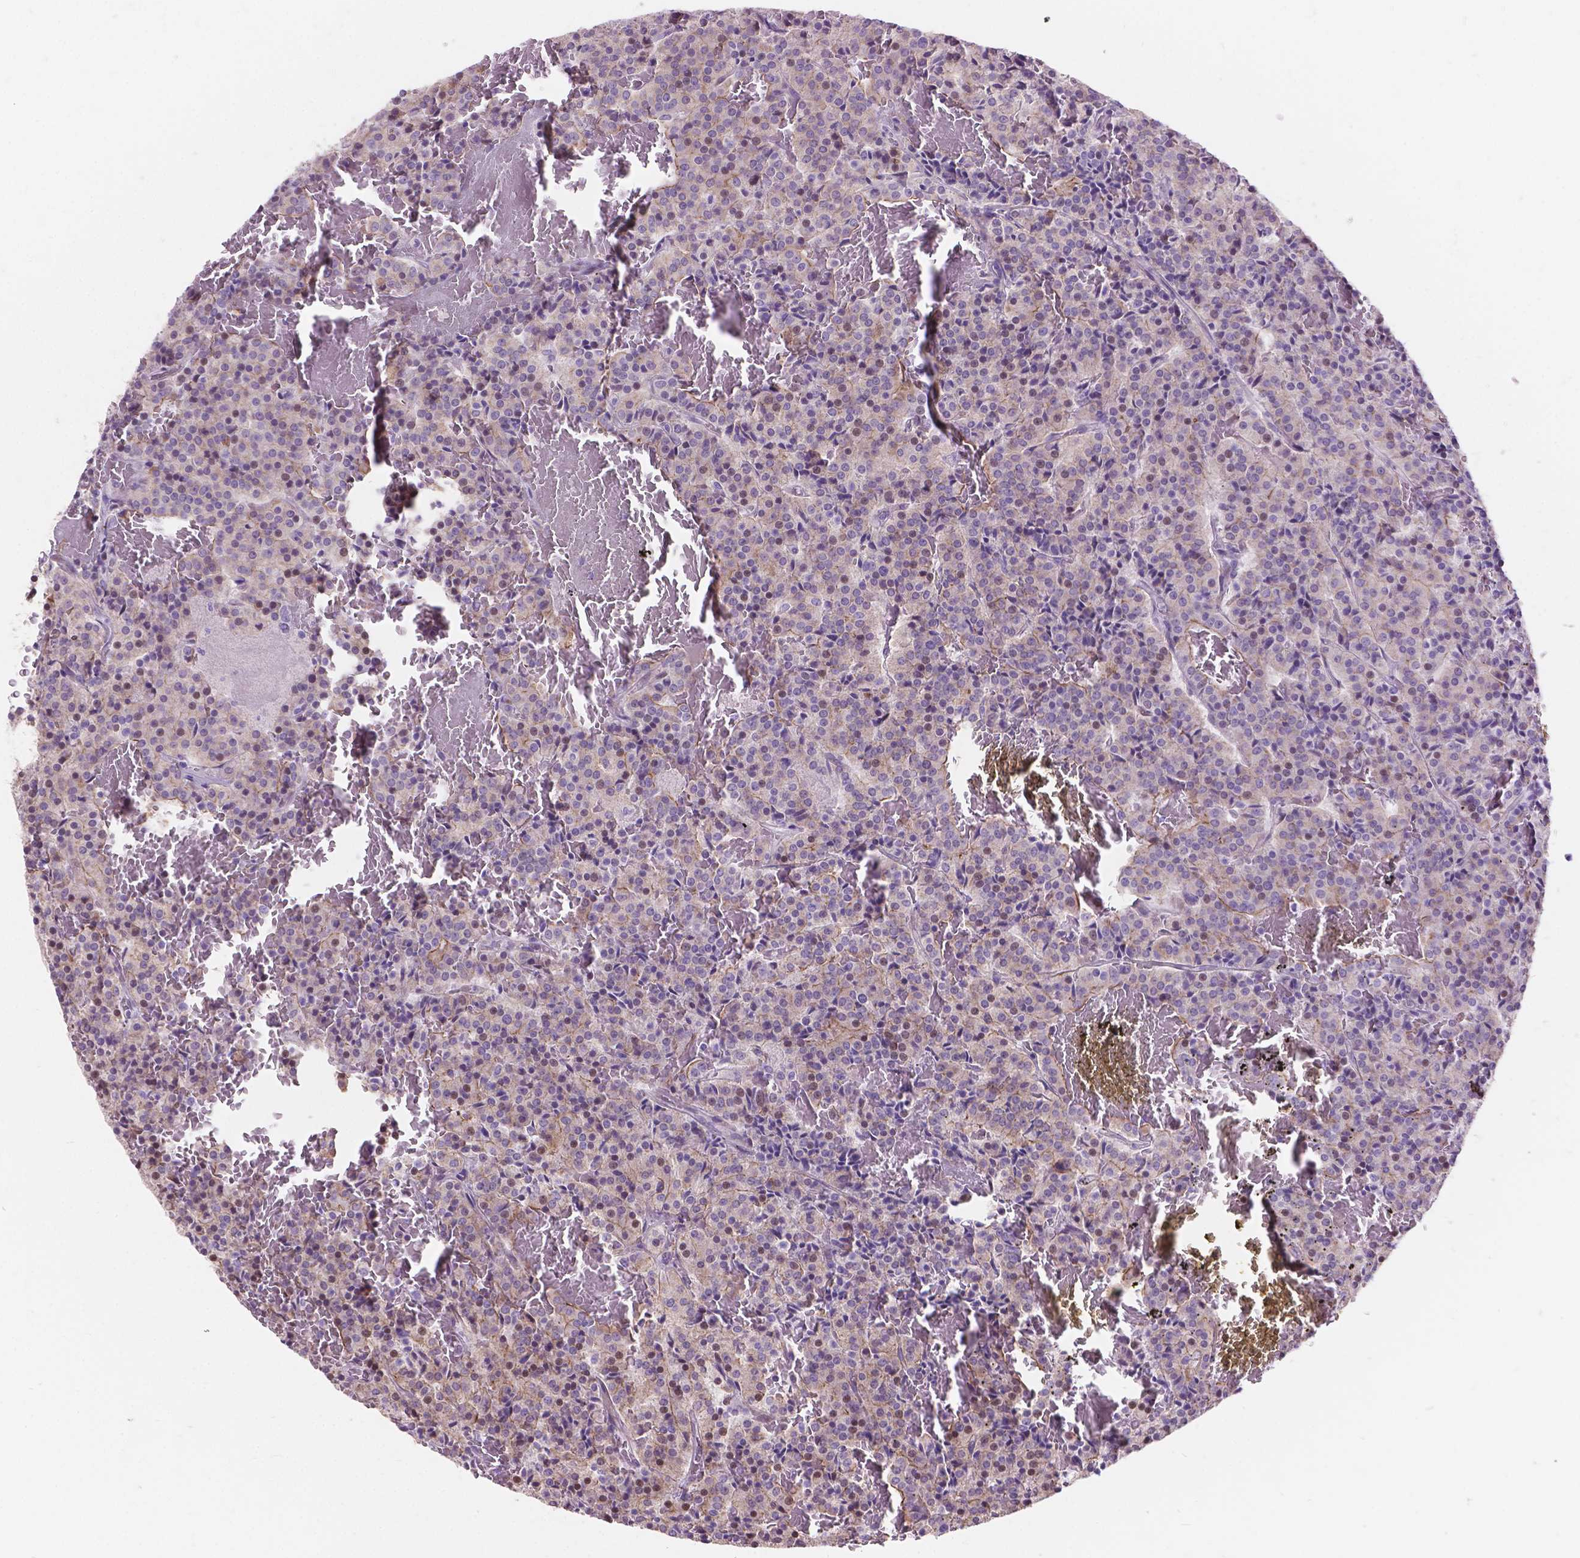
{"staining": {"intensity": "weak", "quantity": "<25%", "location": "cytoplasmic/membranous"}, "tissue": "carcinoid", "cell_type": "Tumor cells", "image_type": "cancer", "snomed": [{"axis": "morphology", "description": "Carcinoid, malignant, NOS"}, {"axis": "topography", "description": "Lung"}], "caption": "Carcinoid stained for a protein using immunohistochemistry reveals no expression tumor cells.", "gene": "MYH14", "patient": {"sex": "male", "age": 70}}